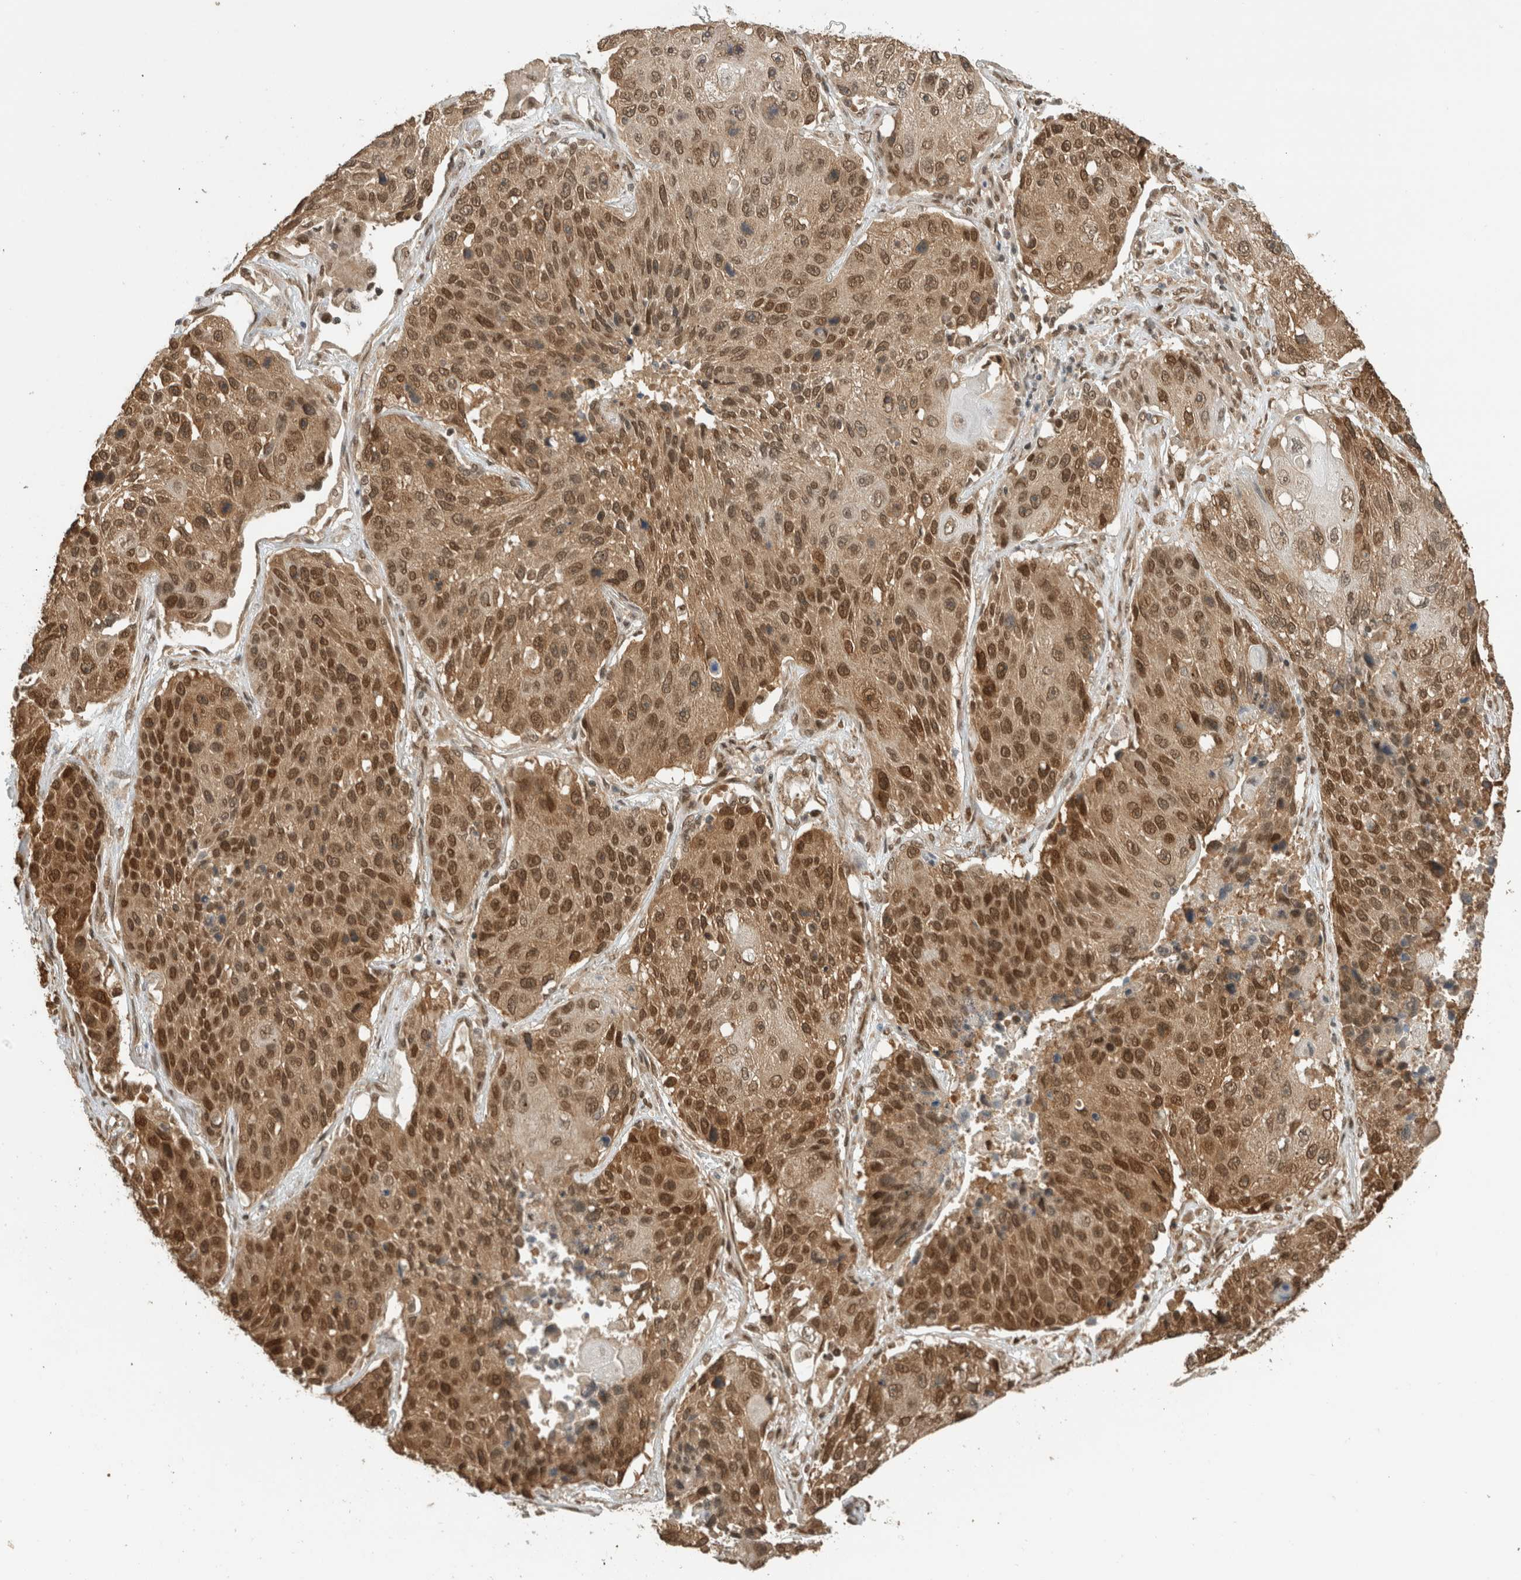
{"staining": {"intensity": "moderate", "quantity": ">75%", "location": "cytoplasmic/membranous,nuclear"}, "tissue": "lung cancer", "cell_type": "Tumor cells", "image_type": "cancer", "snomed": [{"axis": "morphology", "description": "Squamous cell carcinoma, NOS"}, {"axis": "topography", "description": "Lung"}], "caption": "Human lung squamous cell carcinoma stained with a protein marker exhibits moderate staining in tumor cells.", "gene": "C1orf21", "patient": {"sex": "male", "age": 61}}